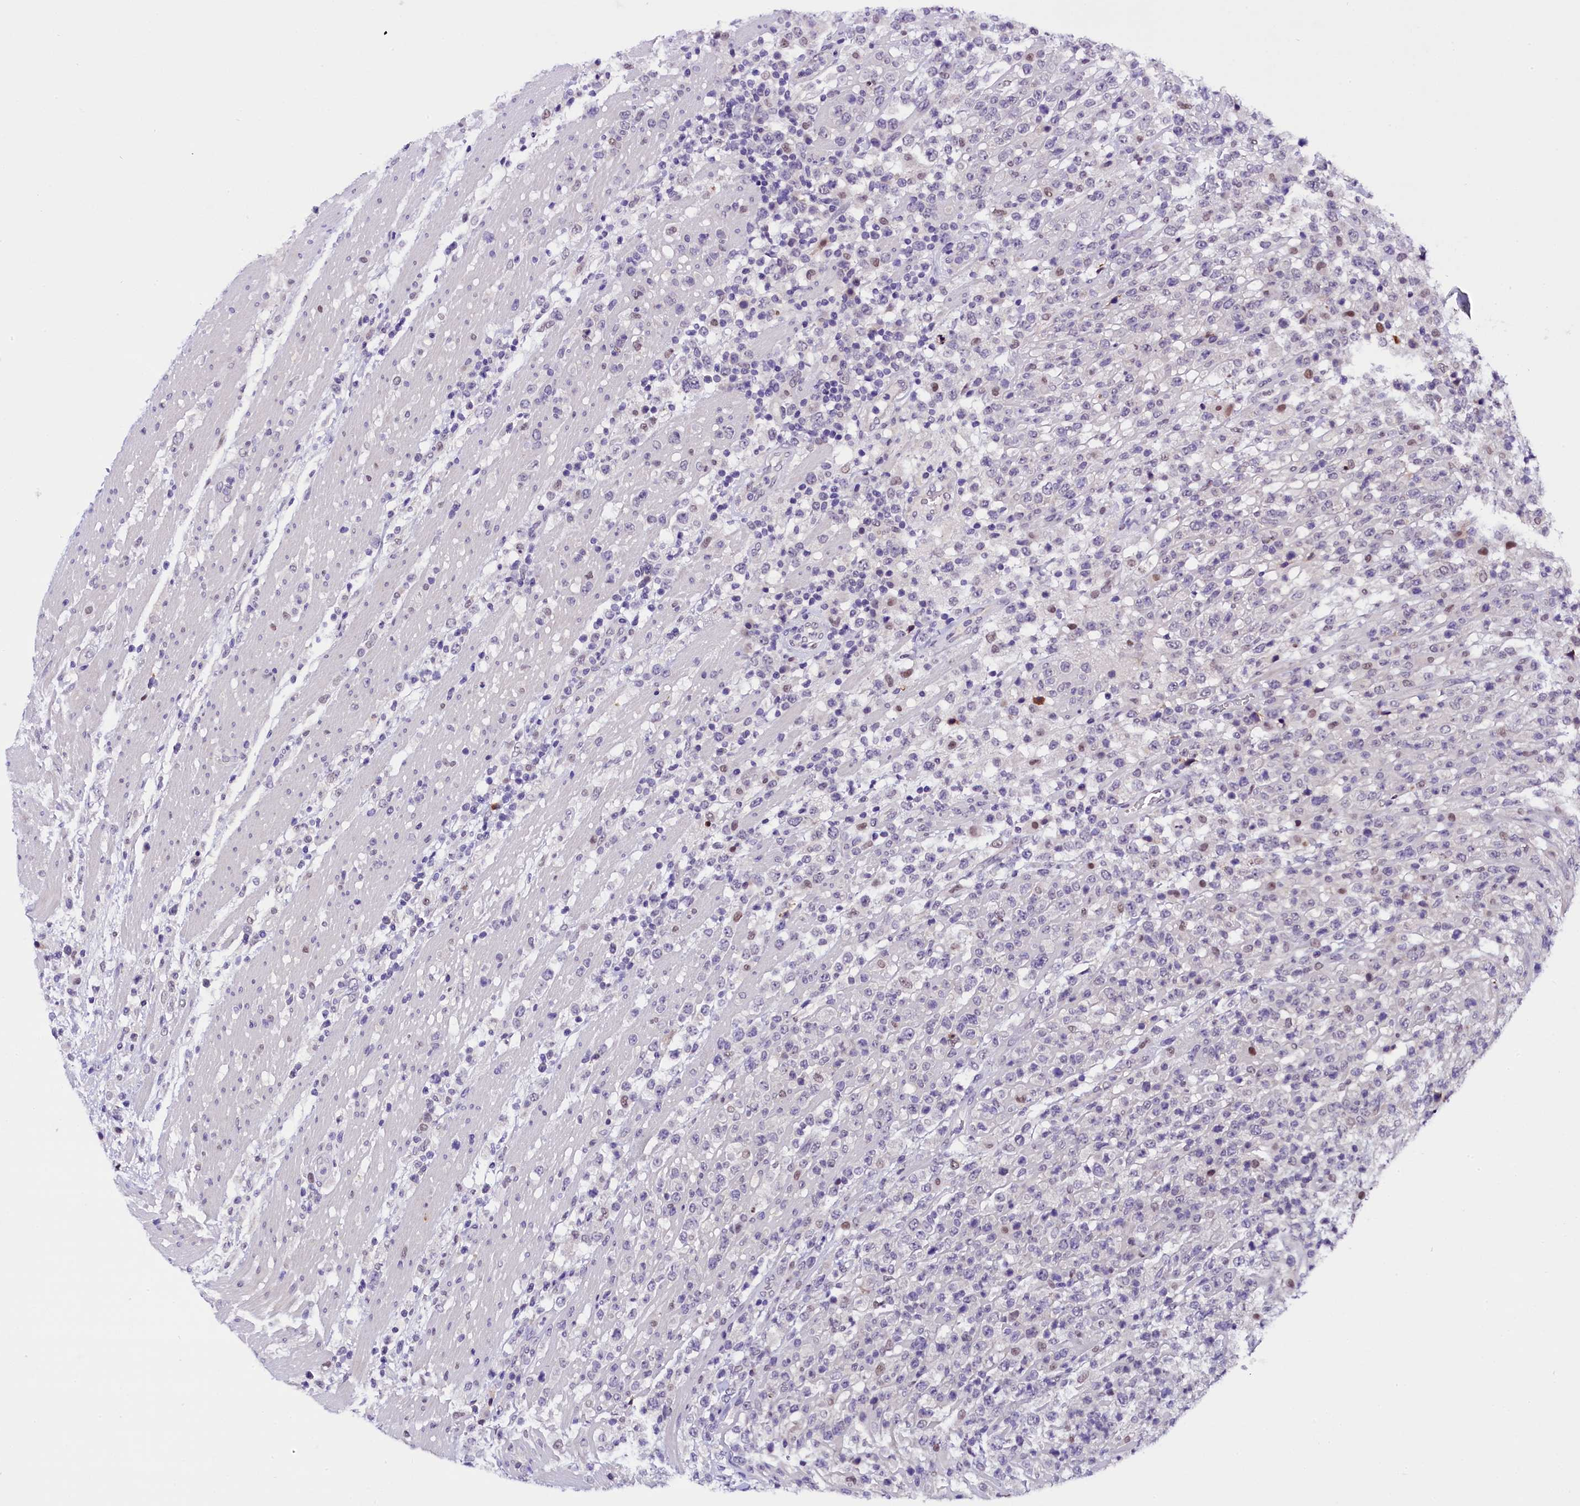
{"staining": {"intensity": "negative", "quantity": "none", "location": "none"}, "tissue": "lymphoma", "cell_type": "Tumor cells", "image_type": "cancer", "snomed": [{"axis": "morphology", "description": "Malignant lymphoma, non-Hodgkin's type, High grade"}, {"axis": "topography", "description": "Colon"}], "caption": "An IHC micrograph of malignant lymphoma, non-Hodgkin's type (high-grade) is shown. There is no staining in tumor cells of malignant lymphoma, non-Hodgkin's type (high-grade).", "gene": "IQCN", "patient": {"sex": "female", "age": 53}}